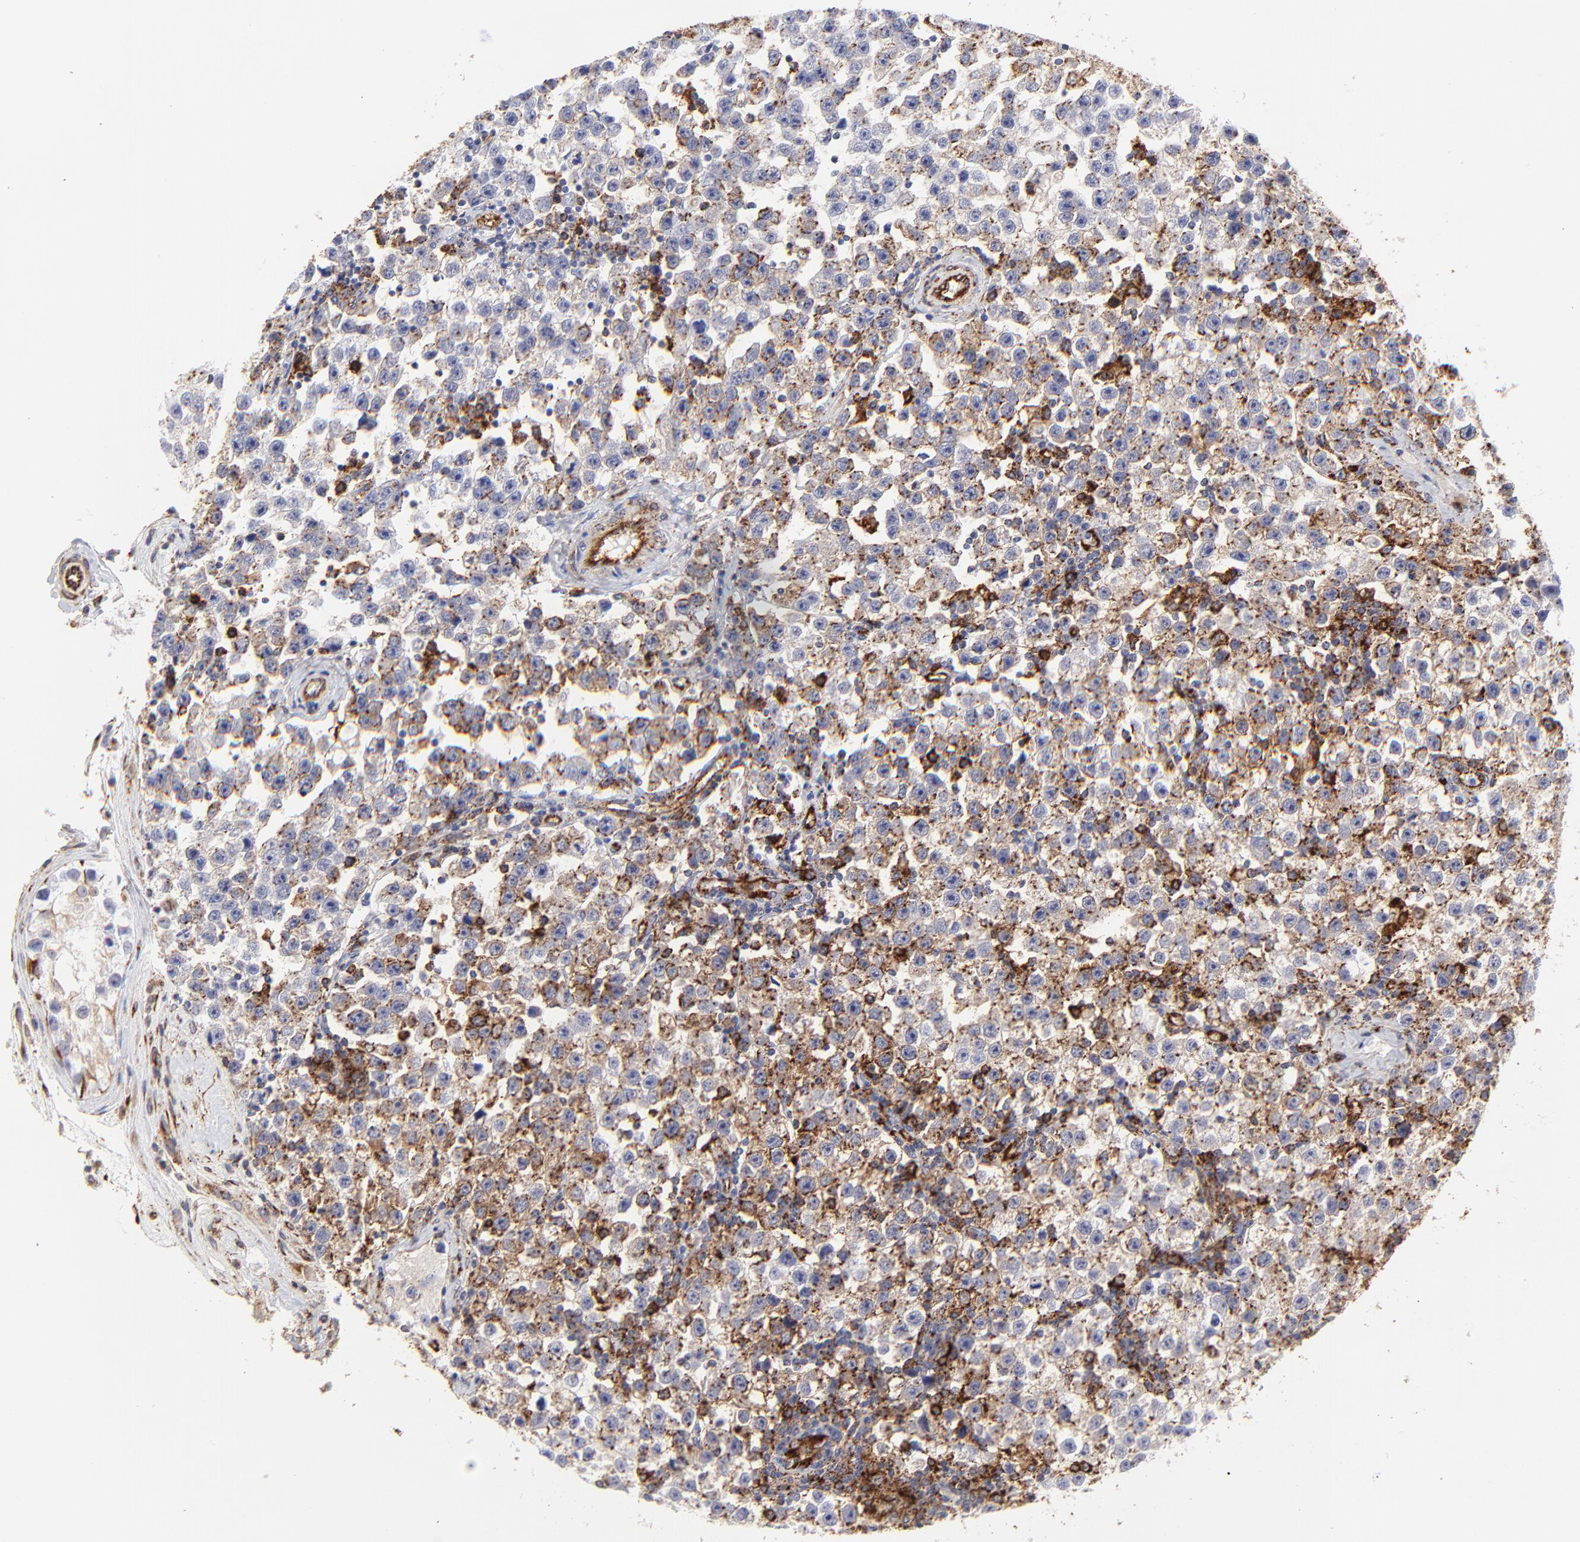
{"staining": {"intensity": "moderate", "quantity": ">75%", "location": "cytoplasmic/membranous"}, "tissue": "testis cancer", "cell_type": "Tumor cells", "image_type": "cancer", "snomed": [{"axis": "morphology", "description": "Seminoma, NOS"}, {"axis": "topography", "description": "Testis"}], "caption": "Testis cancer stained with DAB (3,3'-diaminobenzidine) IHC demonstrates medium levels of moderate cytoplasmic/membranous staining in approximately >75% of tumor cells.", "gene": "COX8C", "patient": {"sex": "male", "age": 32}}